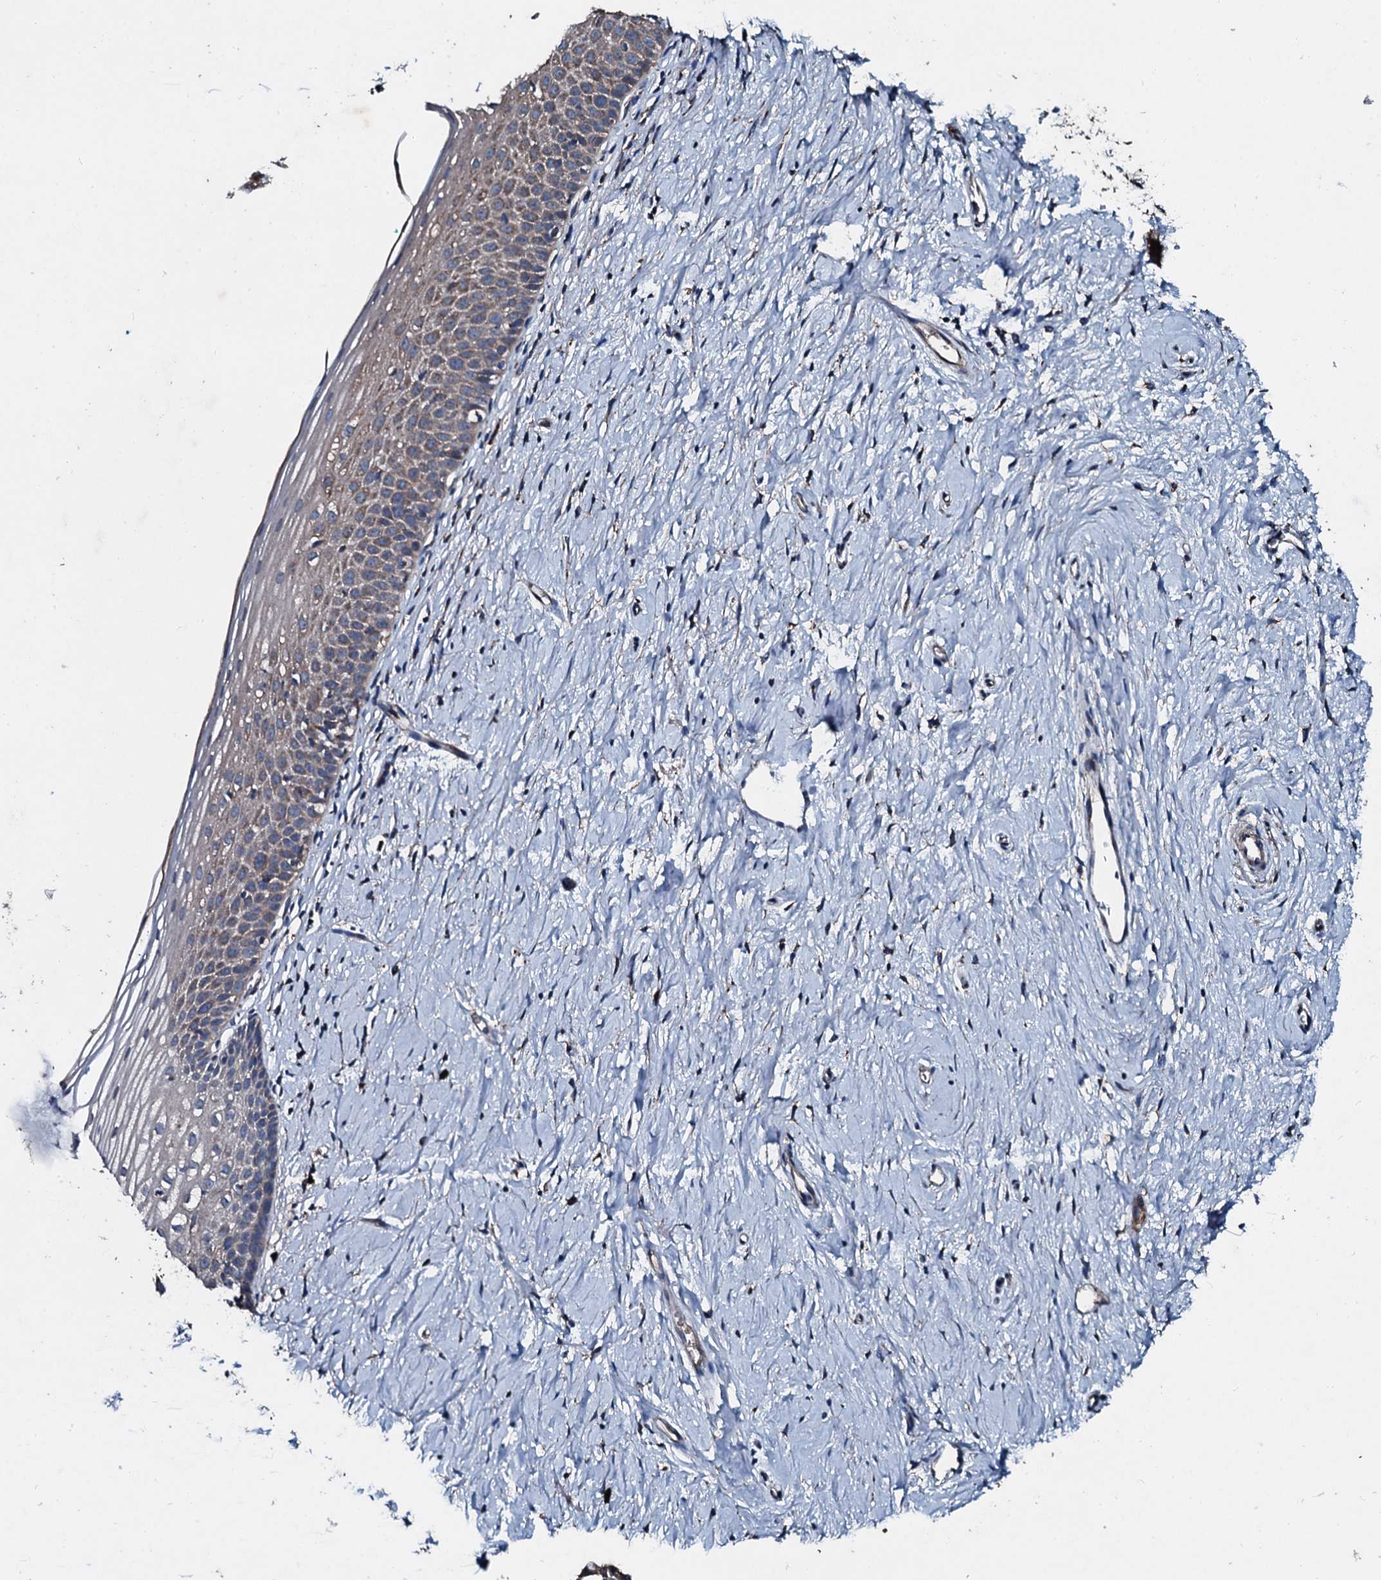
{"staining": {"intensity": "weak", "quantity": "25%-75%", "location": "cytoplasmic/membranous"}, "tissue": "cervix", "cell_type": "Glandular cells", "image_type": "normal", "snomed": [{"axis": "morphology", "description": "Normal tissue, NOS"}, {"axis": "topography", "description": "Cervix"}], "caption": "Immunohistochemistry (DAB) staining of normal human cervix exhibits weak cytoplasmic/membranous protein expression in about 25%-75% of glandular cells.", "gene": "ACSS3", "patient": {"sex": "female", "age": 57}}